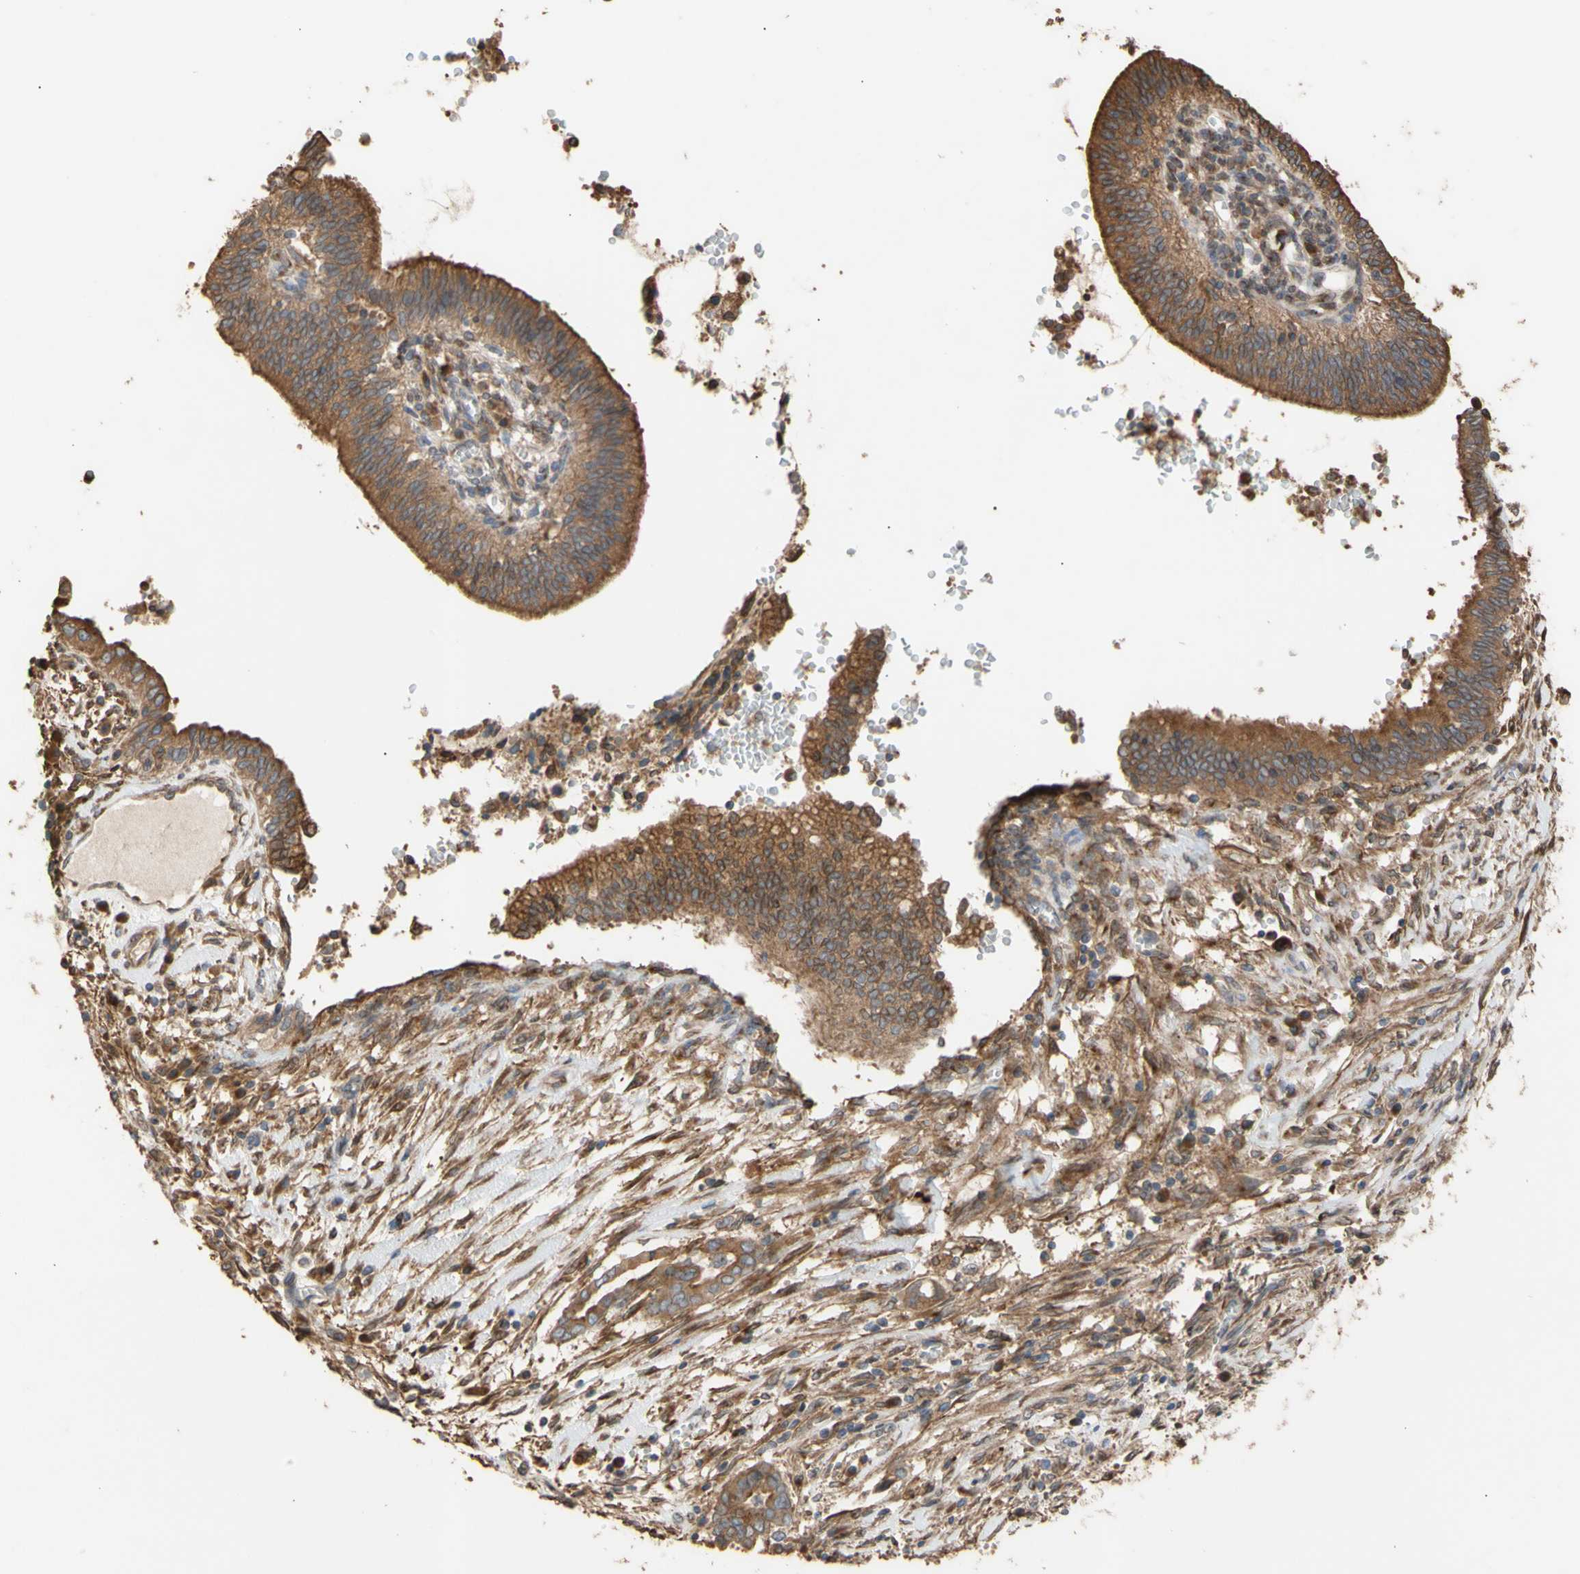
{"staining": {"intensity": "moderate", "quantity": ">75%", "location": "cytoplasmic/membranous"}, "tissue": "cervical cancer", "cell_type": "Tumor cells", "image_type": "cancer", "snomed": [{"axis": "morphology", "description": "Adenocarcinoma, NOS"}, {"axis": "topography", "description": "Cervix"}], "caption": "Brown immunohistochemical staining in cervical cancer exhibits moderate cytoplasmic/membranous positivity in approximately >75% of tumor cells.", "gene": "NECTIN3", "patient": {"sex": "female", "age": 44}}